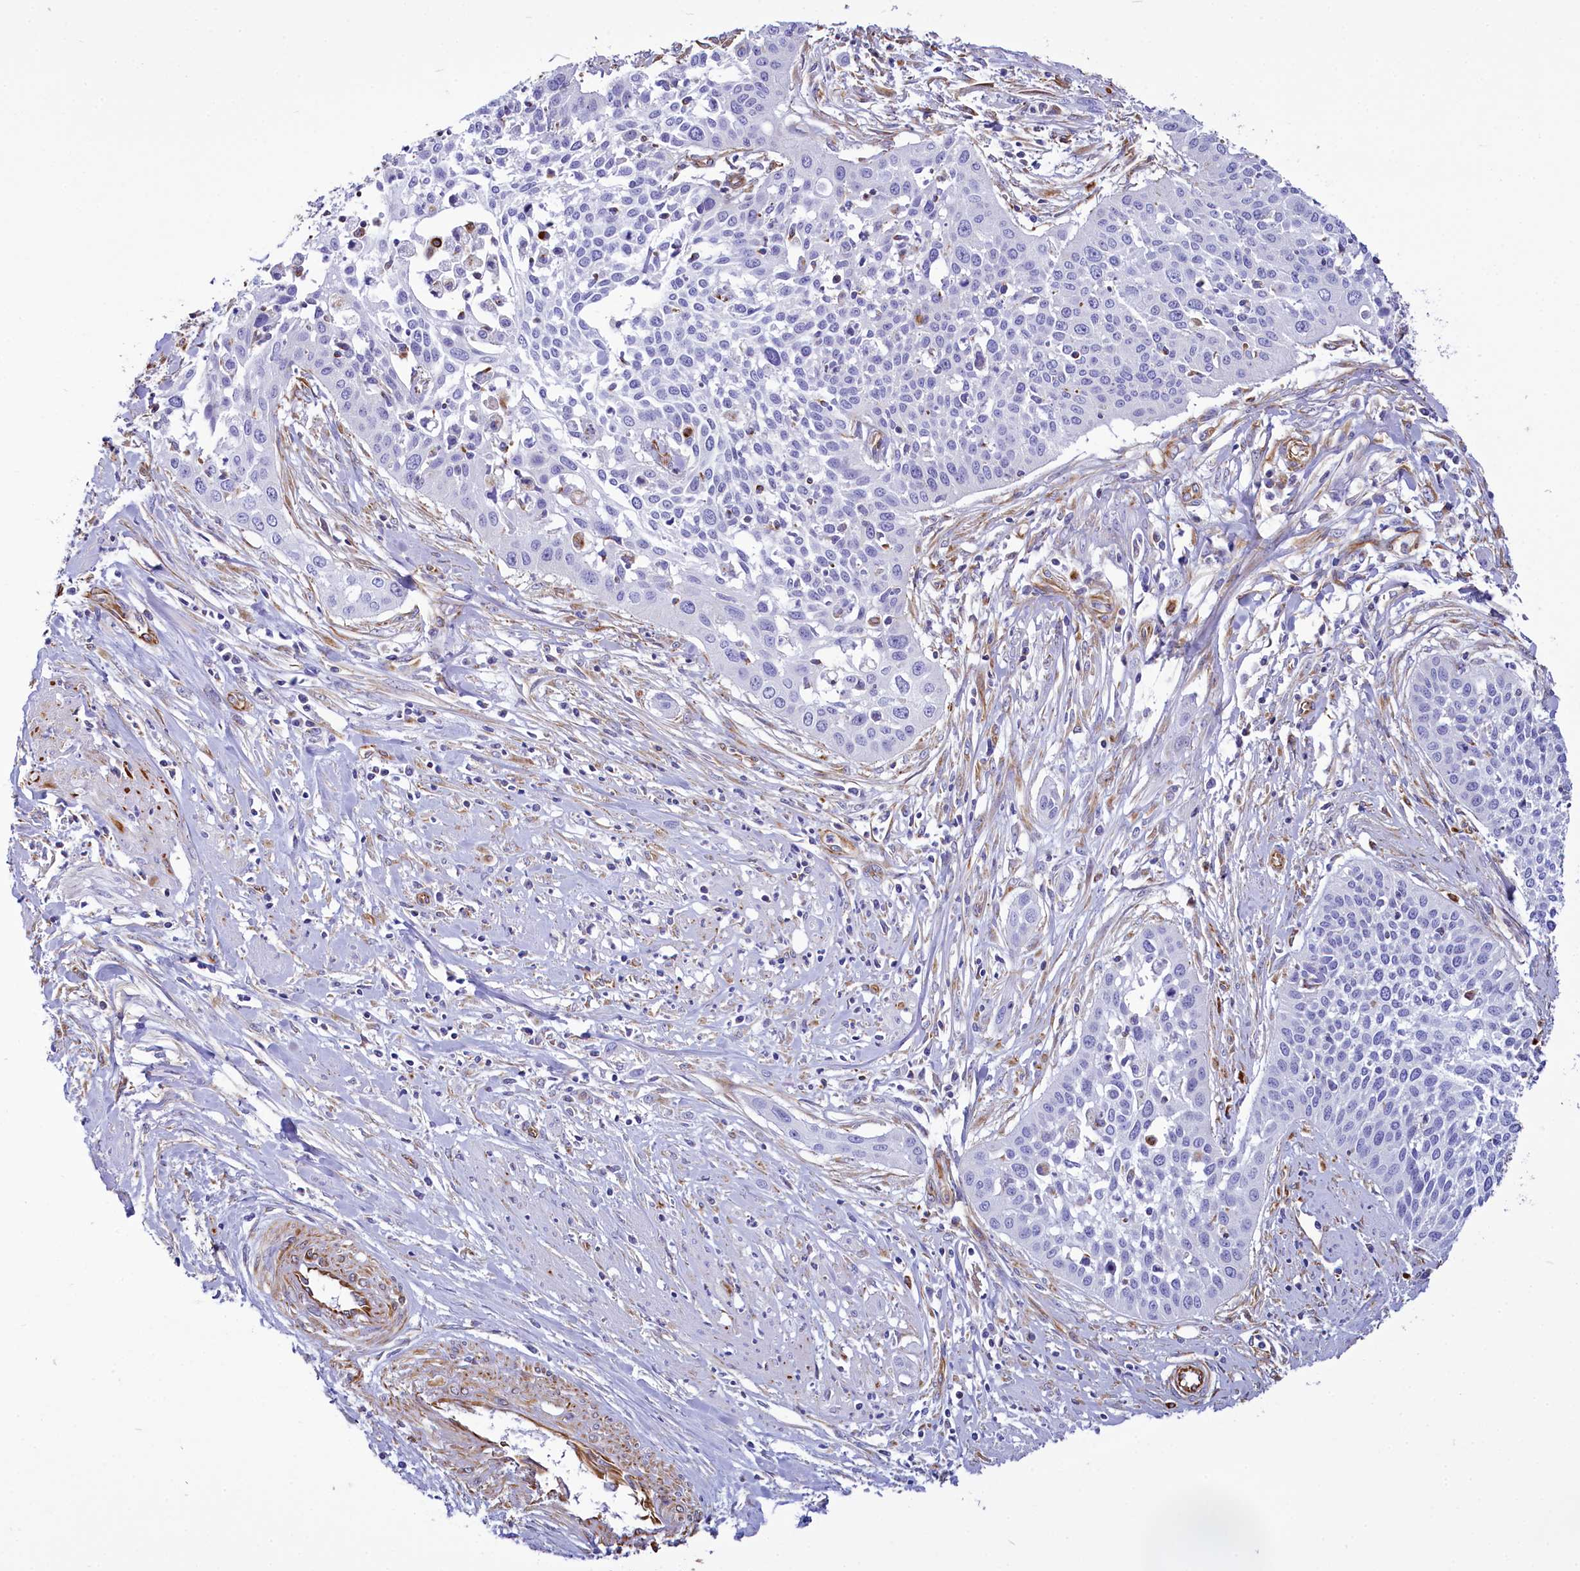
{"staining": {"intensity": "negative", "quantity": "none", "location": "none"}, "tissue": "cervical cancer", "cell_type": "Tumor cells", "image_type": "cancer", "snomed": [{"axis": "morphology", "description": "Squamous cell carcinoma, NOS"}, {"axis": "topography", "description": "Cervix"}], "caption": "DAB immunohistochemical staining of human cervical cancer (squamous cell carcinoma) displays no significant staining in tumor cells.", "gene": "CD99", "patient": {"sex": "female", "age": 34}}